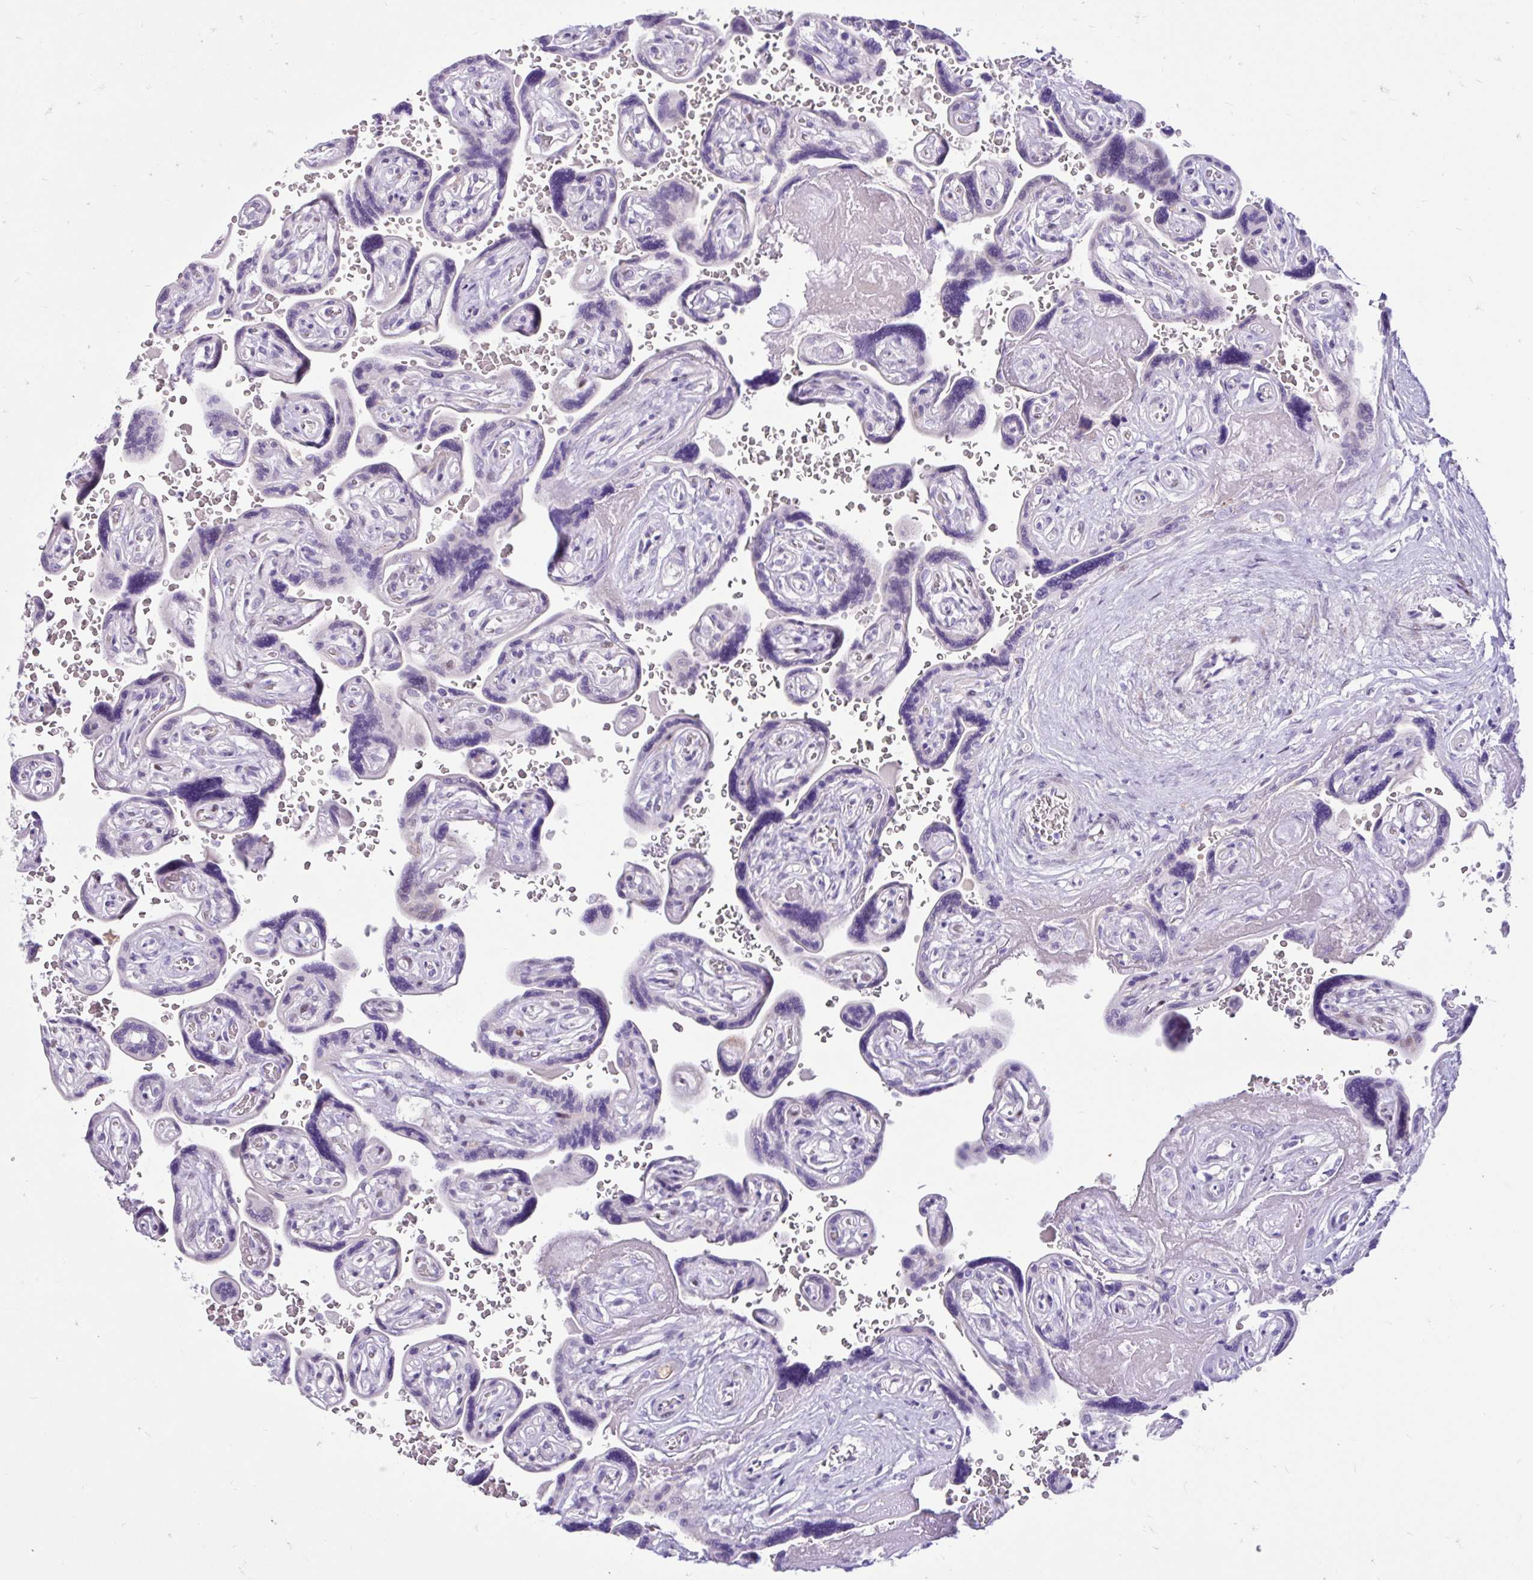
{"staining": {"intensity": "weak", "quantity": "<25%", "location": "nuclear"}, "tissue": "placenta", "cell_type": "Trophoblastic cells", "image_type": "normal", "snomed": [{"axis": "morphology", "description": "Normal tissue, NOS"}, {"axis": "topography", "description": "Placenta"}], "caption": "This photomicrograph is of normal placenta stained with IHC to label a protein in brown with the nuclei are counter-stained blue. There is no expression in trophoblastic cells.", "gene": "NHLH2", "patient": {"sex": "female", "age": 32}}